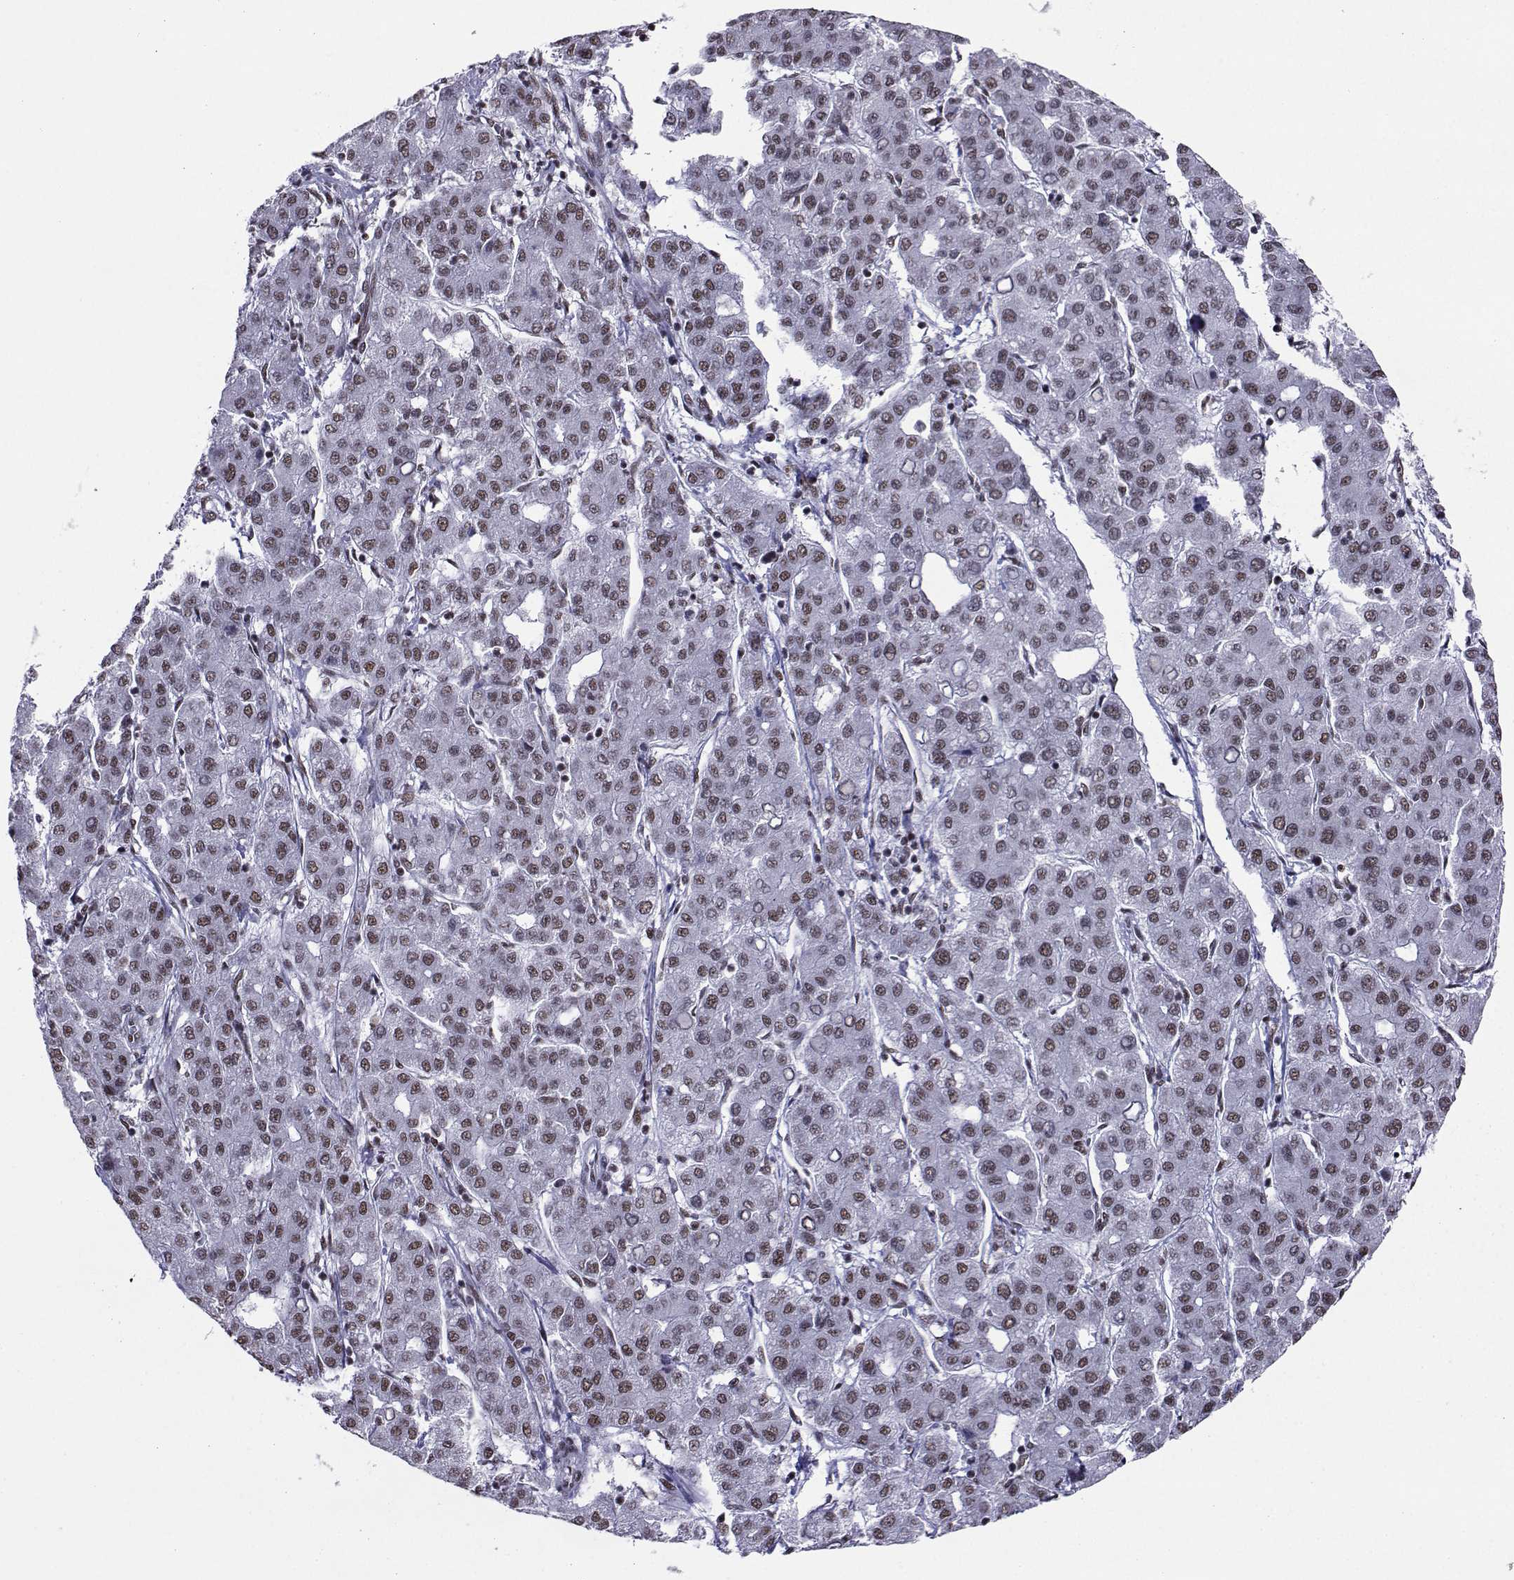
{"staining": {"intensity": "moderate", "quantity": "25%-75%", "location": "nuclear"}, "tissue": "liver cancer", "cell_type": "Tumor cells", "image_type": "cancer", "snomed": [{"axis": "morphology", "description": "Carcinoma, Hepatocellular, NOS"}, {"axis": "topography", "description": "Liver"}], "caption": "The immunohistochemical stain labels moderate nuclear staining in tumor cells of liver cancer tissue.", "gene": "SNRPB2", "patient": {"sex": "male", "age": 65}}